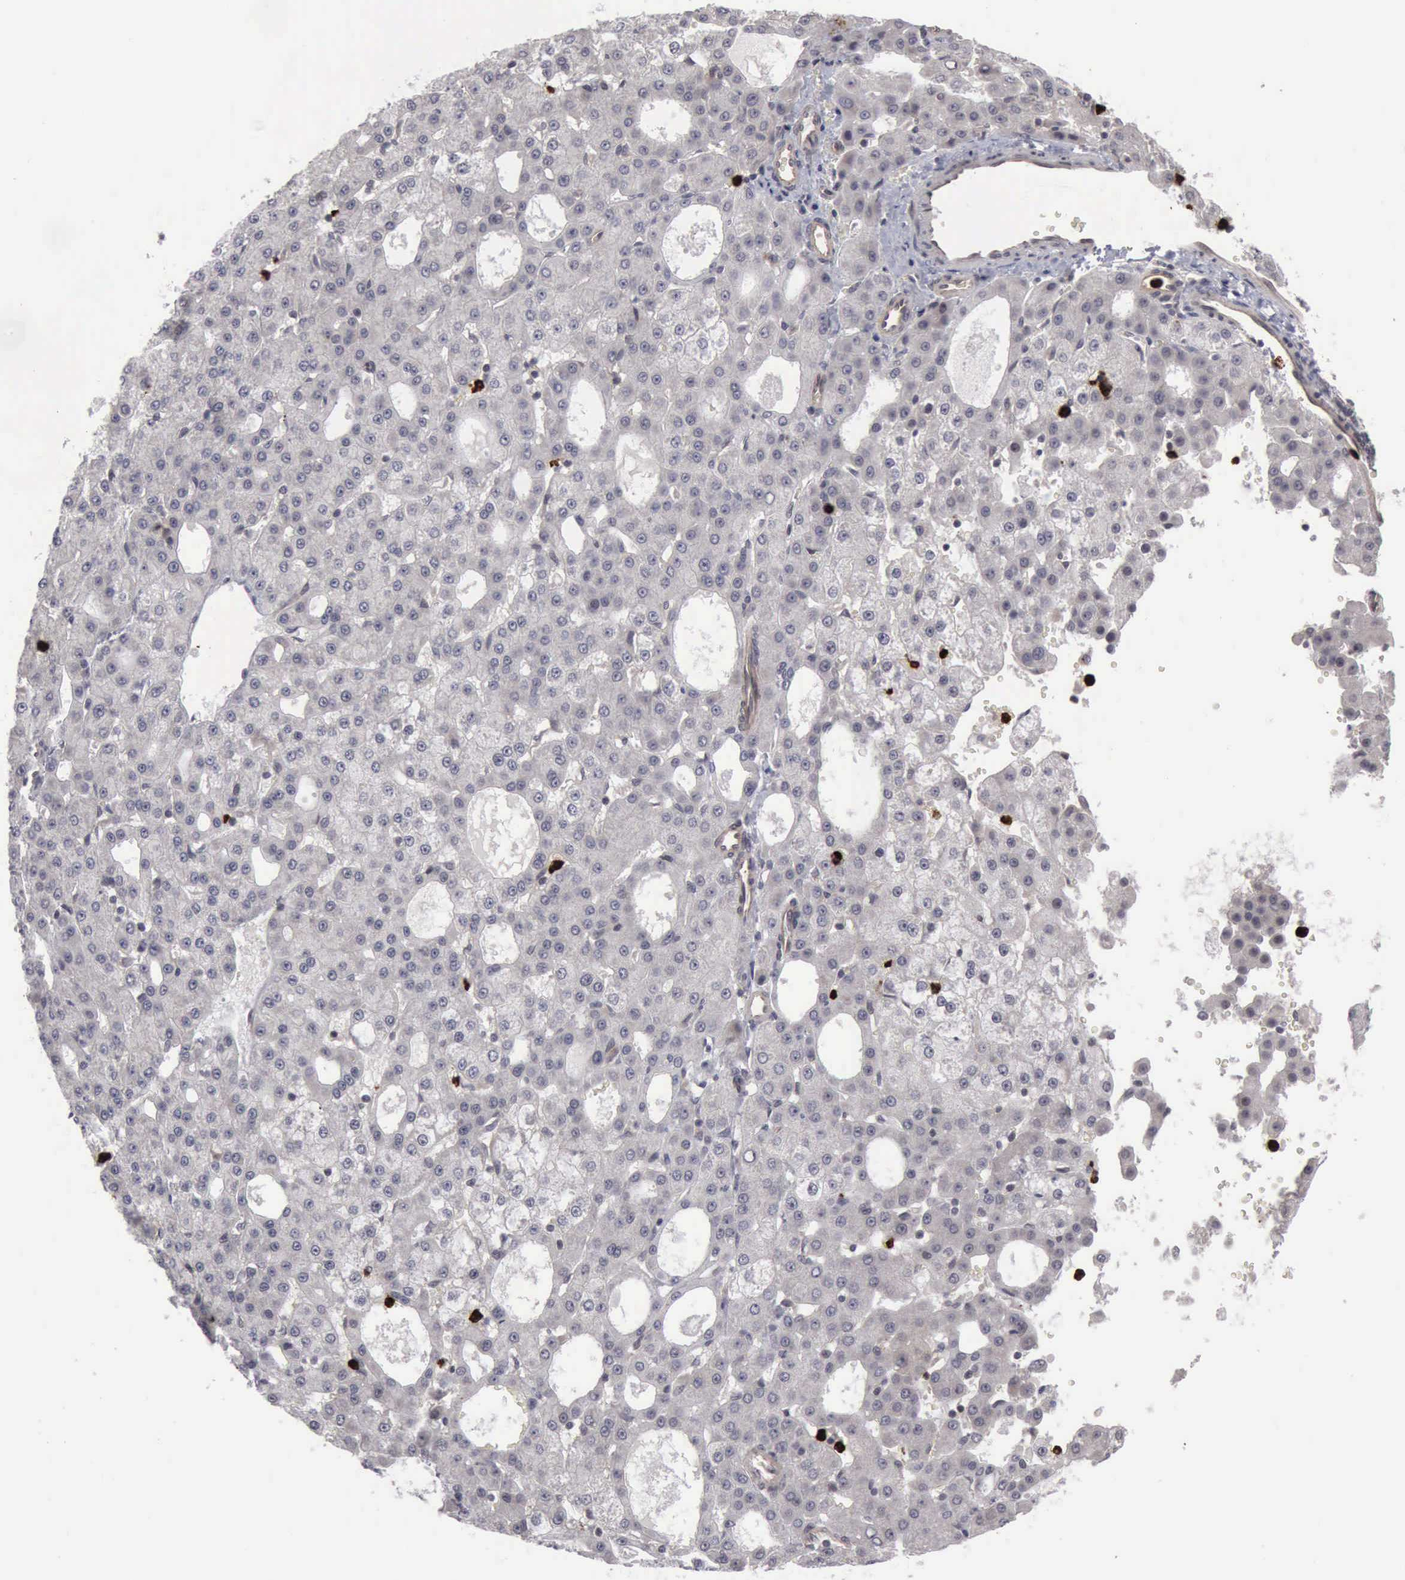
{"staining": {"intensity": "negative", "quantity": "none", "location": "none"}, "tissue": "liver cancer", "cell_type": "Tumor cells", "image_type": "cancer", "snomed": [{"axis": "morphology", "description": "Carcinoma, Hepatocellular, NOS"}, {"axis": "topography", "description": "Liver"}], "caption": "A histopathology image of human liver hepatocellular carcinoma is negative for staining in tumor cells. The staining is performed using DAB brown chromogen with nuclei counter-stained in using hematoxylin.", "gene": "MMP9", "patient": {"sex": "male", "age": 47}}